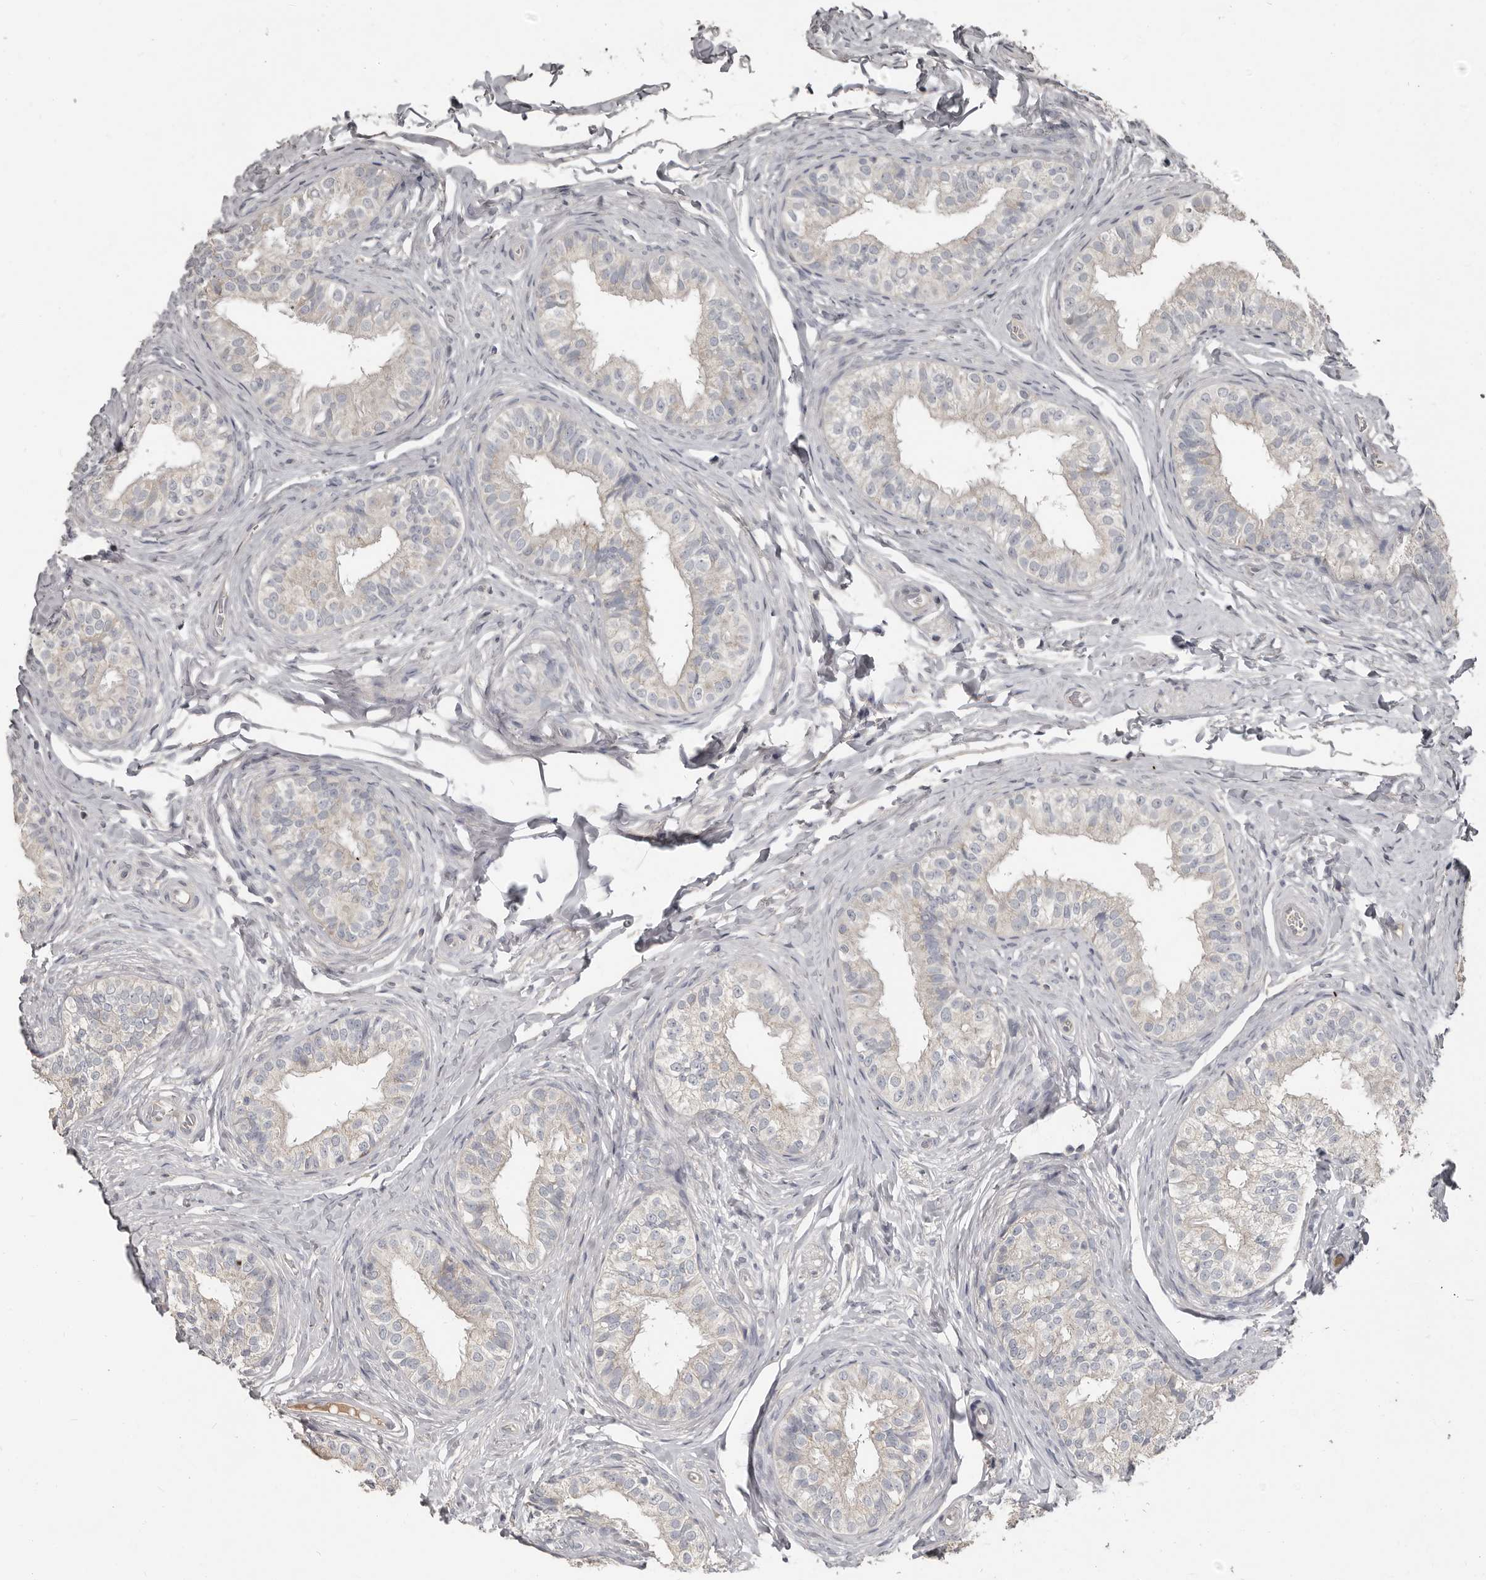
{"staining": {"intensity": "moderate", "quantity": "<25%", "location": "cytoplasmic/membranous"}, "tissue": "epididymis", "cell_type": "Glandular cells", "image_type": "normal", "snomed": [{"axis": "morphology", "description": "Normal tissue, NOS"}, {"axis": "topography", "description": "Epididymis"}], "caption": "A high-resolution histopathology image shows IHC staining of normal epididymis, which reveals moderate cytoplasmic/membranous positivity in approximately <25% of glandular cells.", "gene": "CA6", "patient": {"sex": "male", "age": 49}}